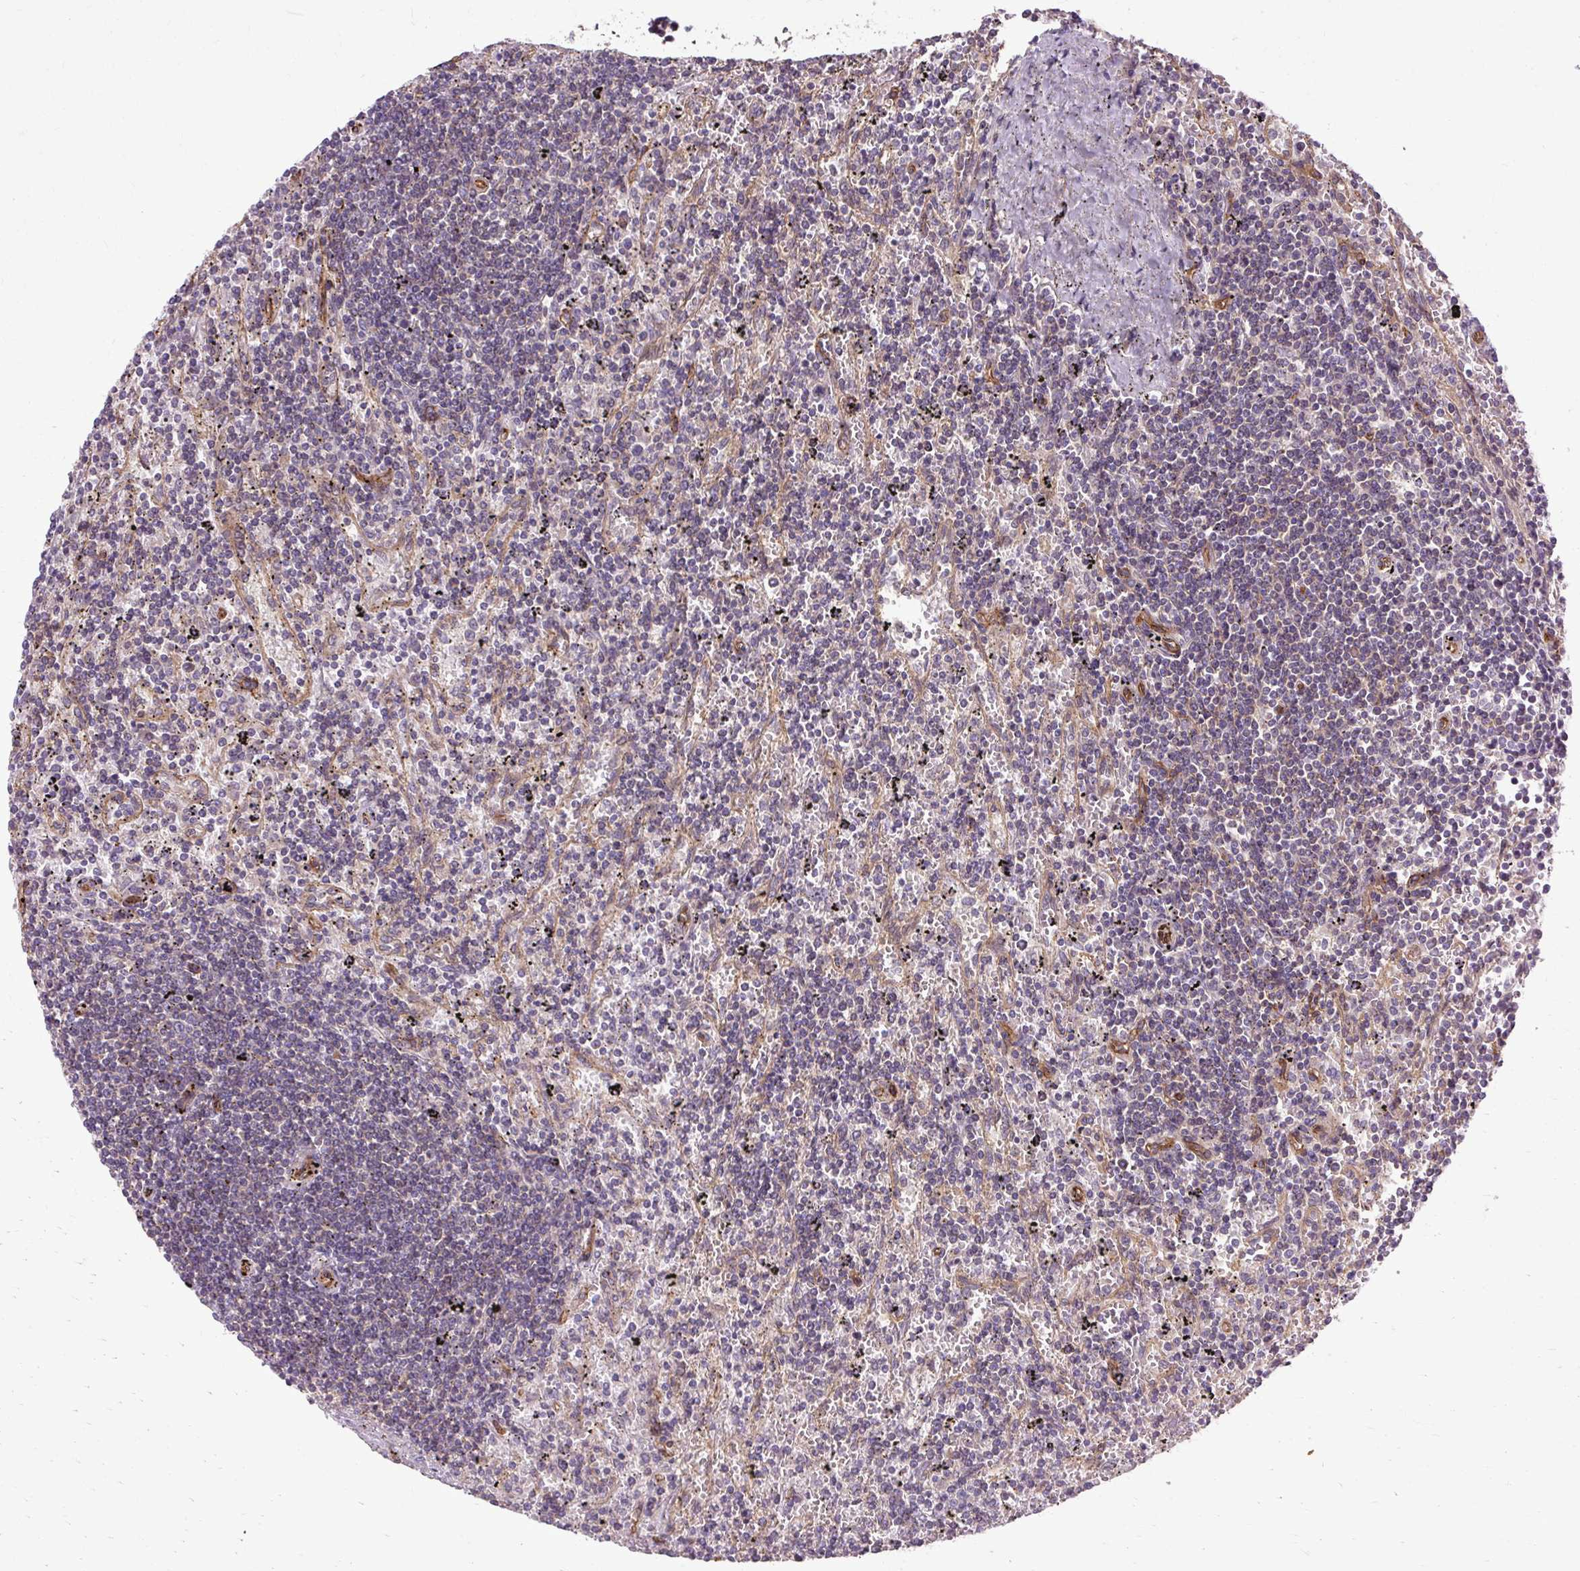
{"staining": {"intensity": "negative", "quantity": "none", "location": "none"}, "tissue": "lymphoma", "cell_type": "Tumor cells", "image_type": "cancer", "snomed": [{"axis": "morphology", "description": "Malignant lymphoma, non-Hodgkin's type, Low grade"}, {"axis": "topography", "description": "Spleen"}], "caption": "This is an immunohistochemistry (IHC) photomicrograph of human lymphoma. There is no expression in tumor cells.", "gene": "CCDC93", "patient": {"sex": "male", "age": 76}}